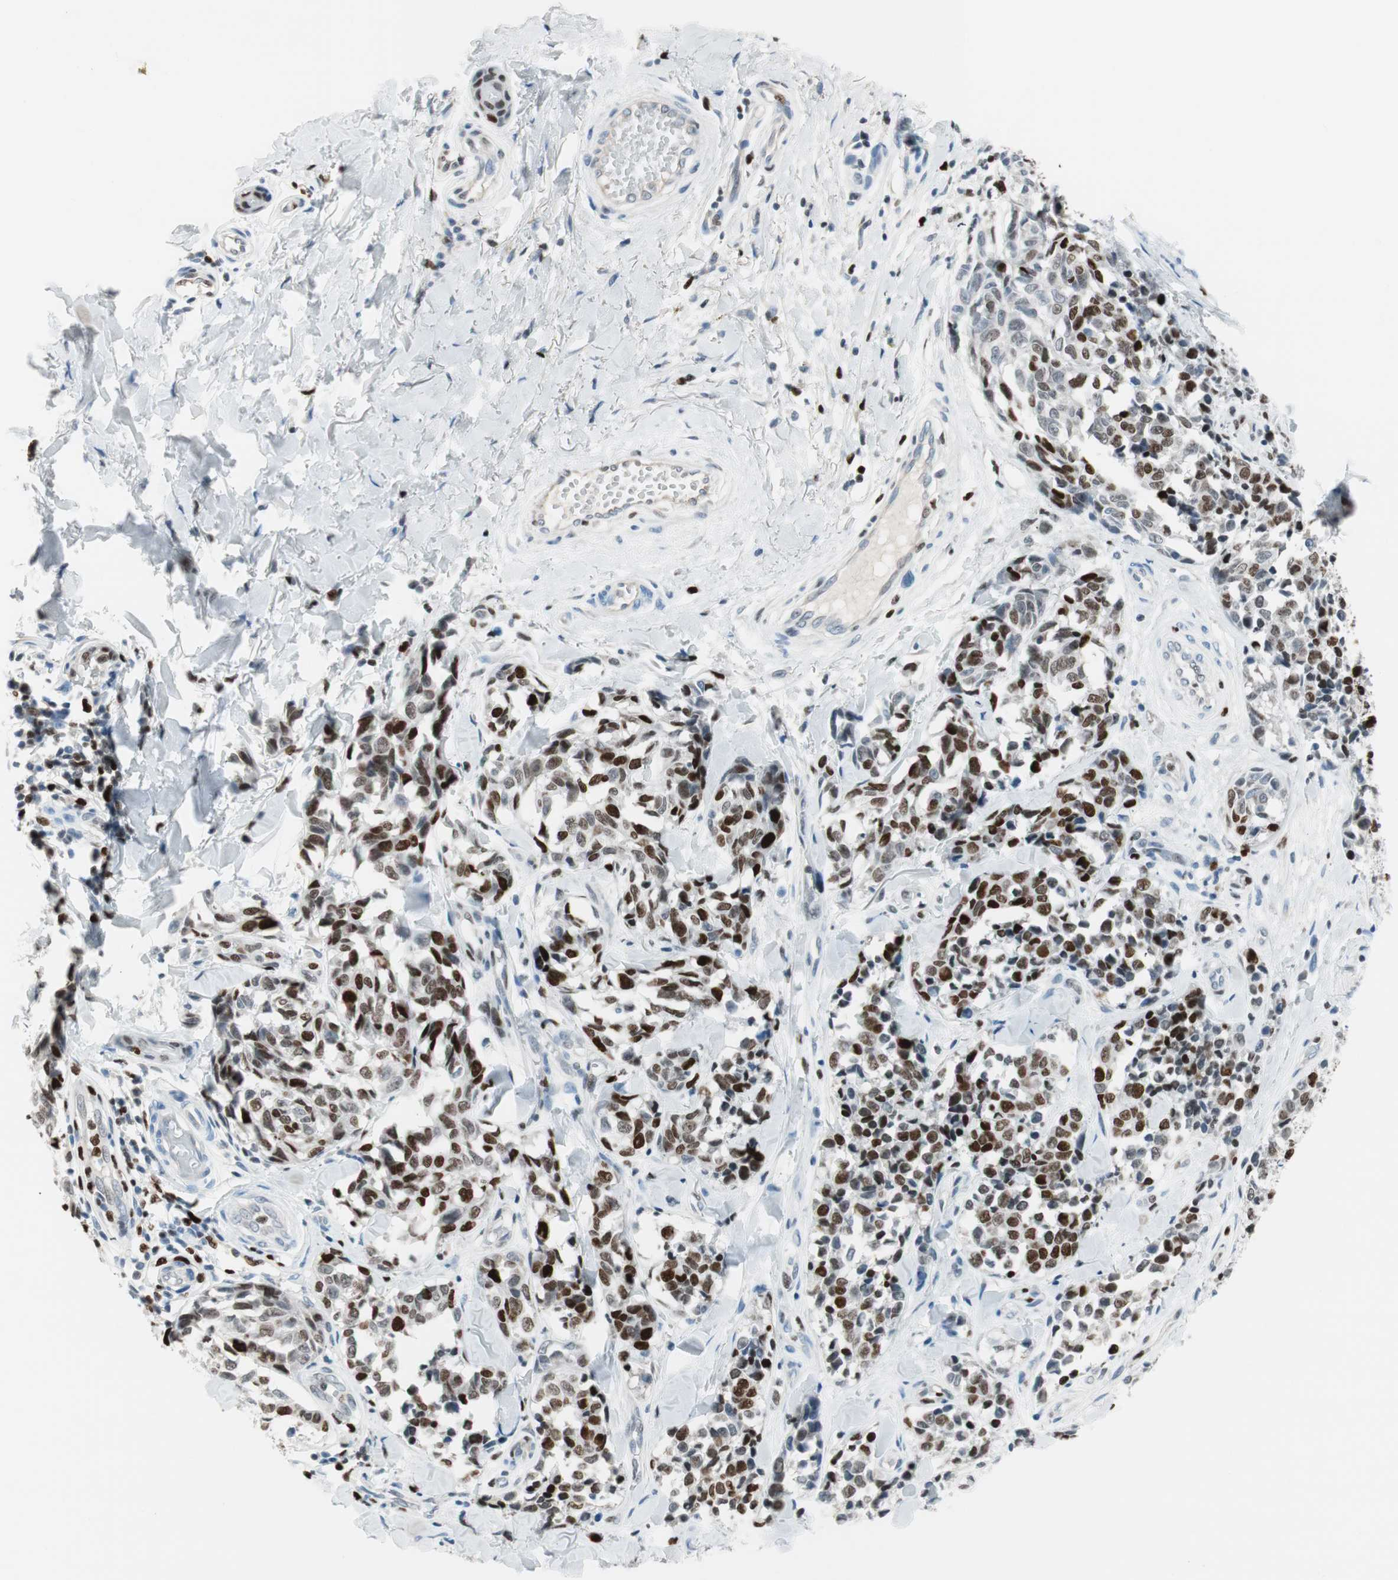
{"staining": {"intensity": "strong", "quantity": "25%-75%", "location": "nuclear"}, "tissue": "melanoma", "cell_type": "Tumor cells", "image_type": "cancer", "snomed": [{"axis": "morphology", "description": "Malignant melanoma, NOS"}, {"axis": "topography", "description": "Skin"}], "caption": "The immunohistochemical stain highlights strong nuclear staining in tumor cells of malignant melanoma tissue.", "gene": "EZH2", "patient": {"sex": "female", "age": 64}}